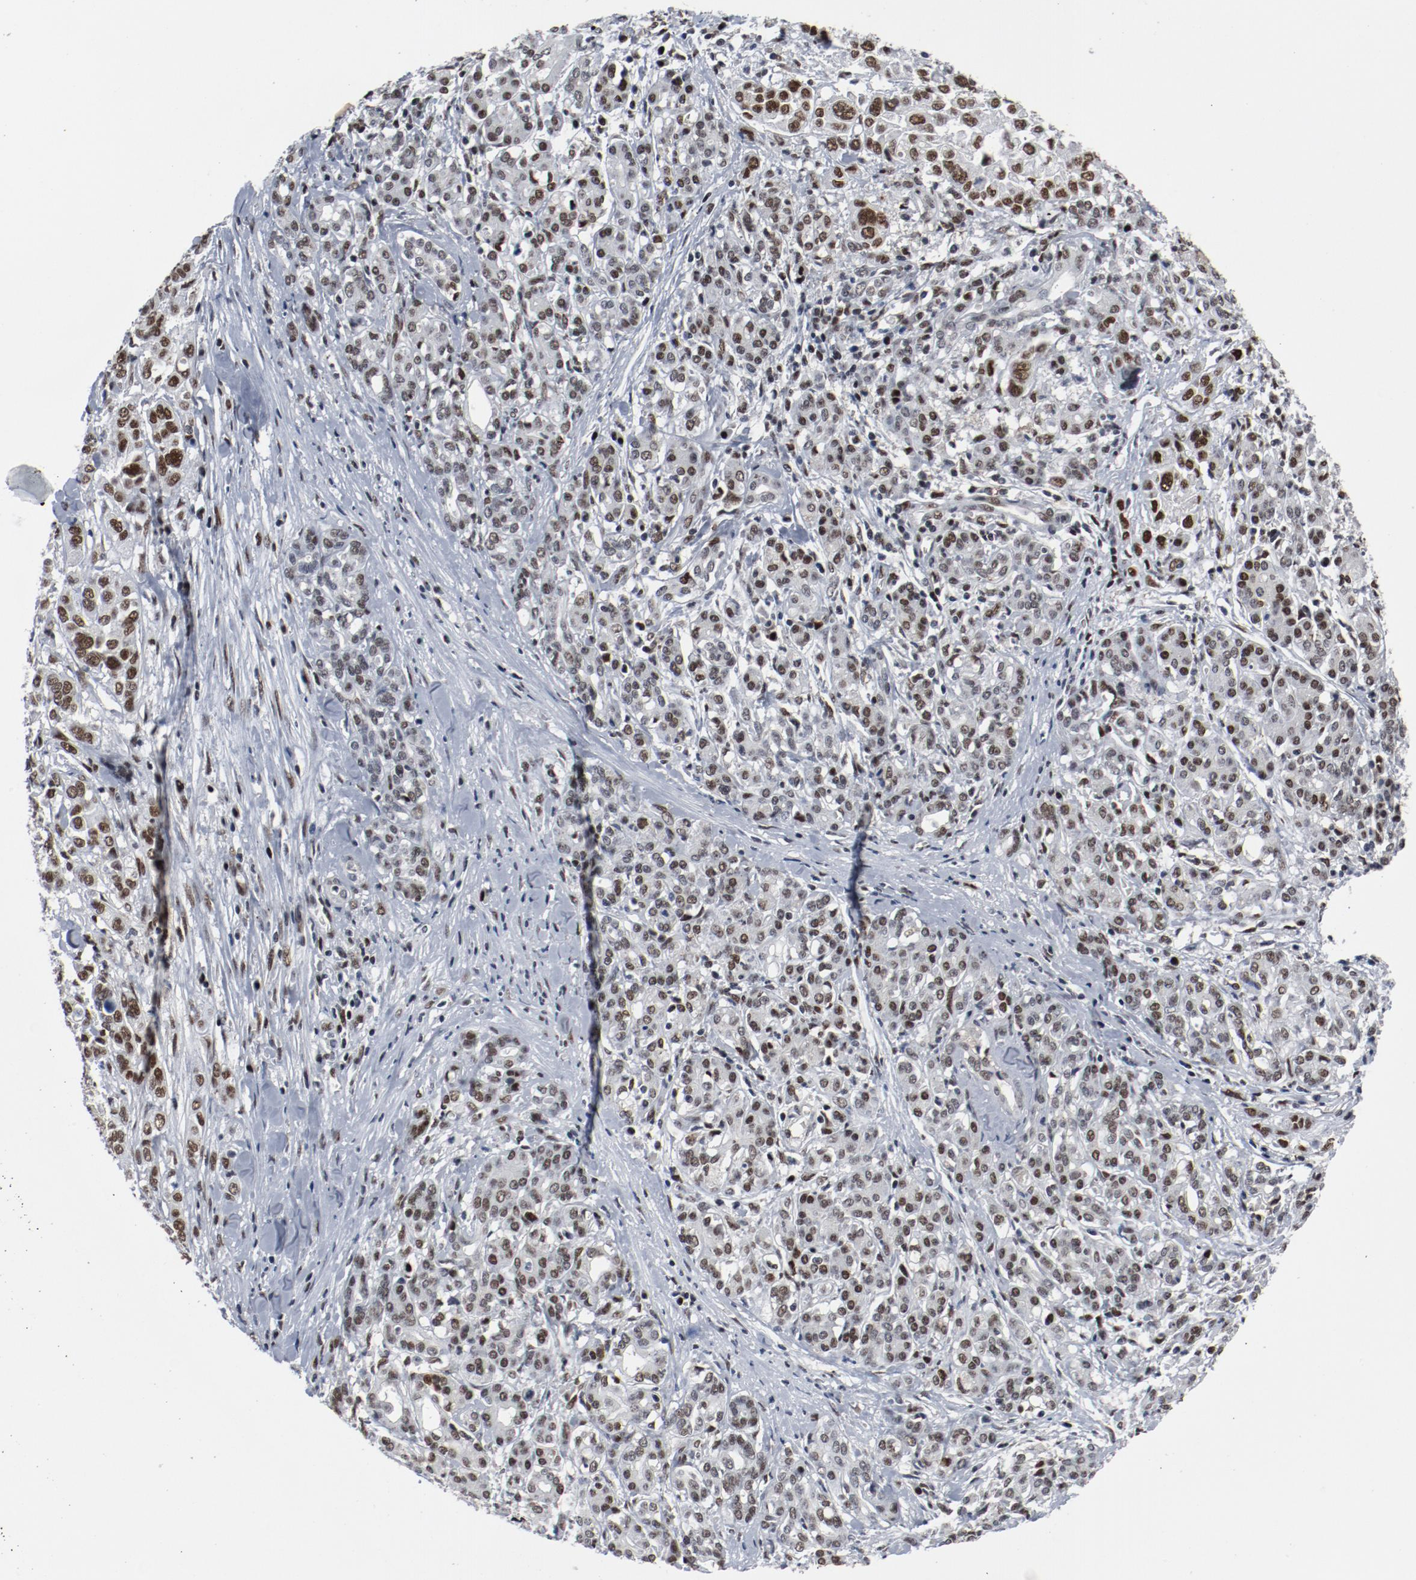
{"staining": {"intensity": "moderate", "quantity": ">75%", "location": "nuclear"}, "tissue": "pancreatic cancer", "cell_type": "Tumor cells", "image_type": "cancer", "snomed": [{"axis": "morphology", "description": "Adenocarcinoma, NOS"}, {"axis": "topography", "description": "Pancreas"}], "caption": "Human pancreatic adenocarcinoma stained with a brown dye reveals moderate nuclear positive staining in approximately >75% of tumor cells.", "gene": "JMJD6", "patient": {"sex": "female", "age": 52}}